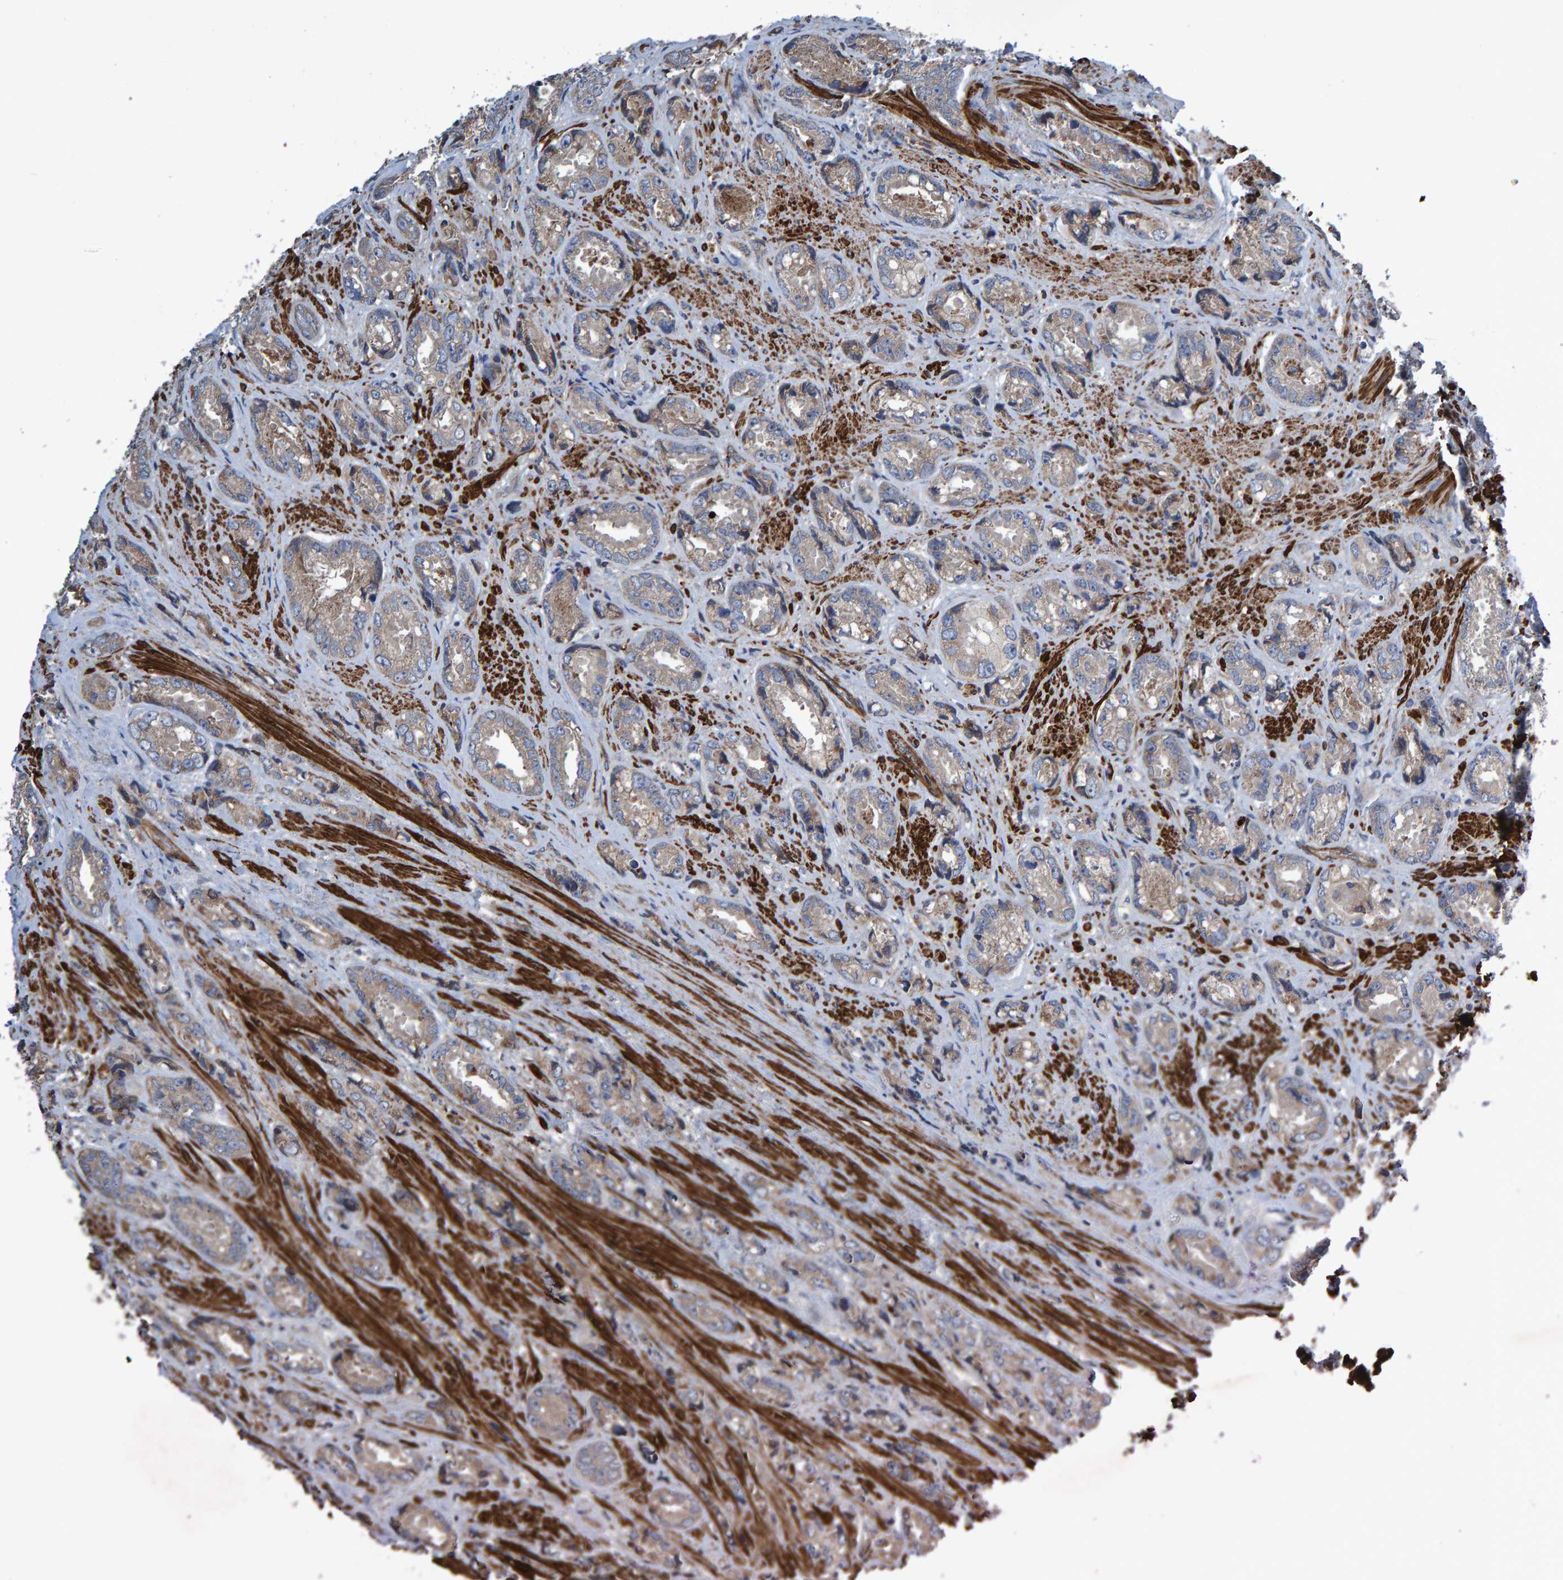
{"staining": {"intensity": "weak", "quantity": "25%-75%", "location": "cytoplasmic/membranous"}, "tissue": "prostate cancer", "cell_type": "Tumor cells", "image_type": "cancer", "snomed": [{"axis": "morphology", "description": "Adenocarcinoma, High grade"}, {"axis": "topography", "description": "Prostate"}], "caption": "Approximately 25%-75% of tumor cells in human prostate high-grade adenocarcinoma display weak cytoplasmic/membranous protein expression as visualized by brown immunohistochemical staining.", "gene": "SLIT2", "patient": {"sex": "male", "age": 61}}